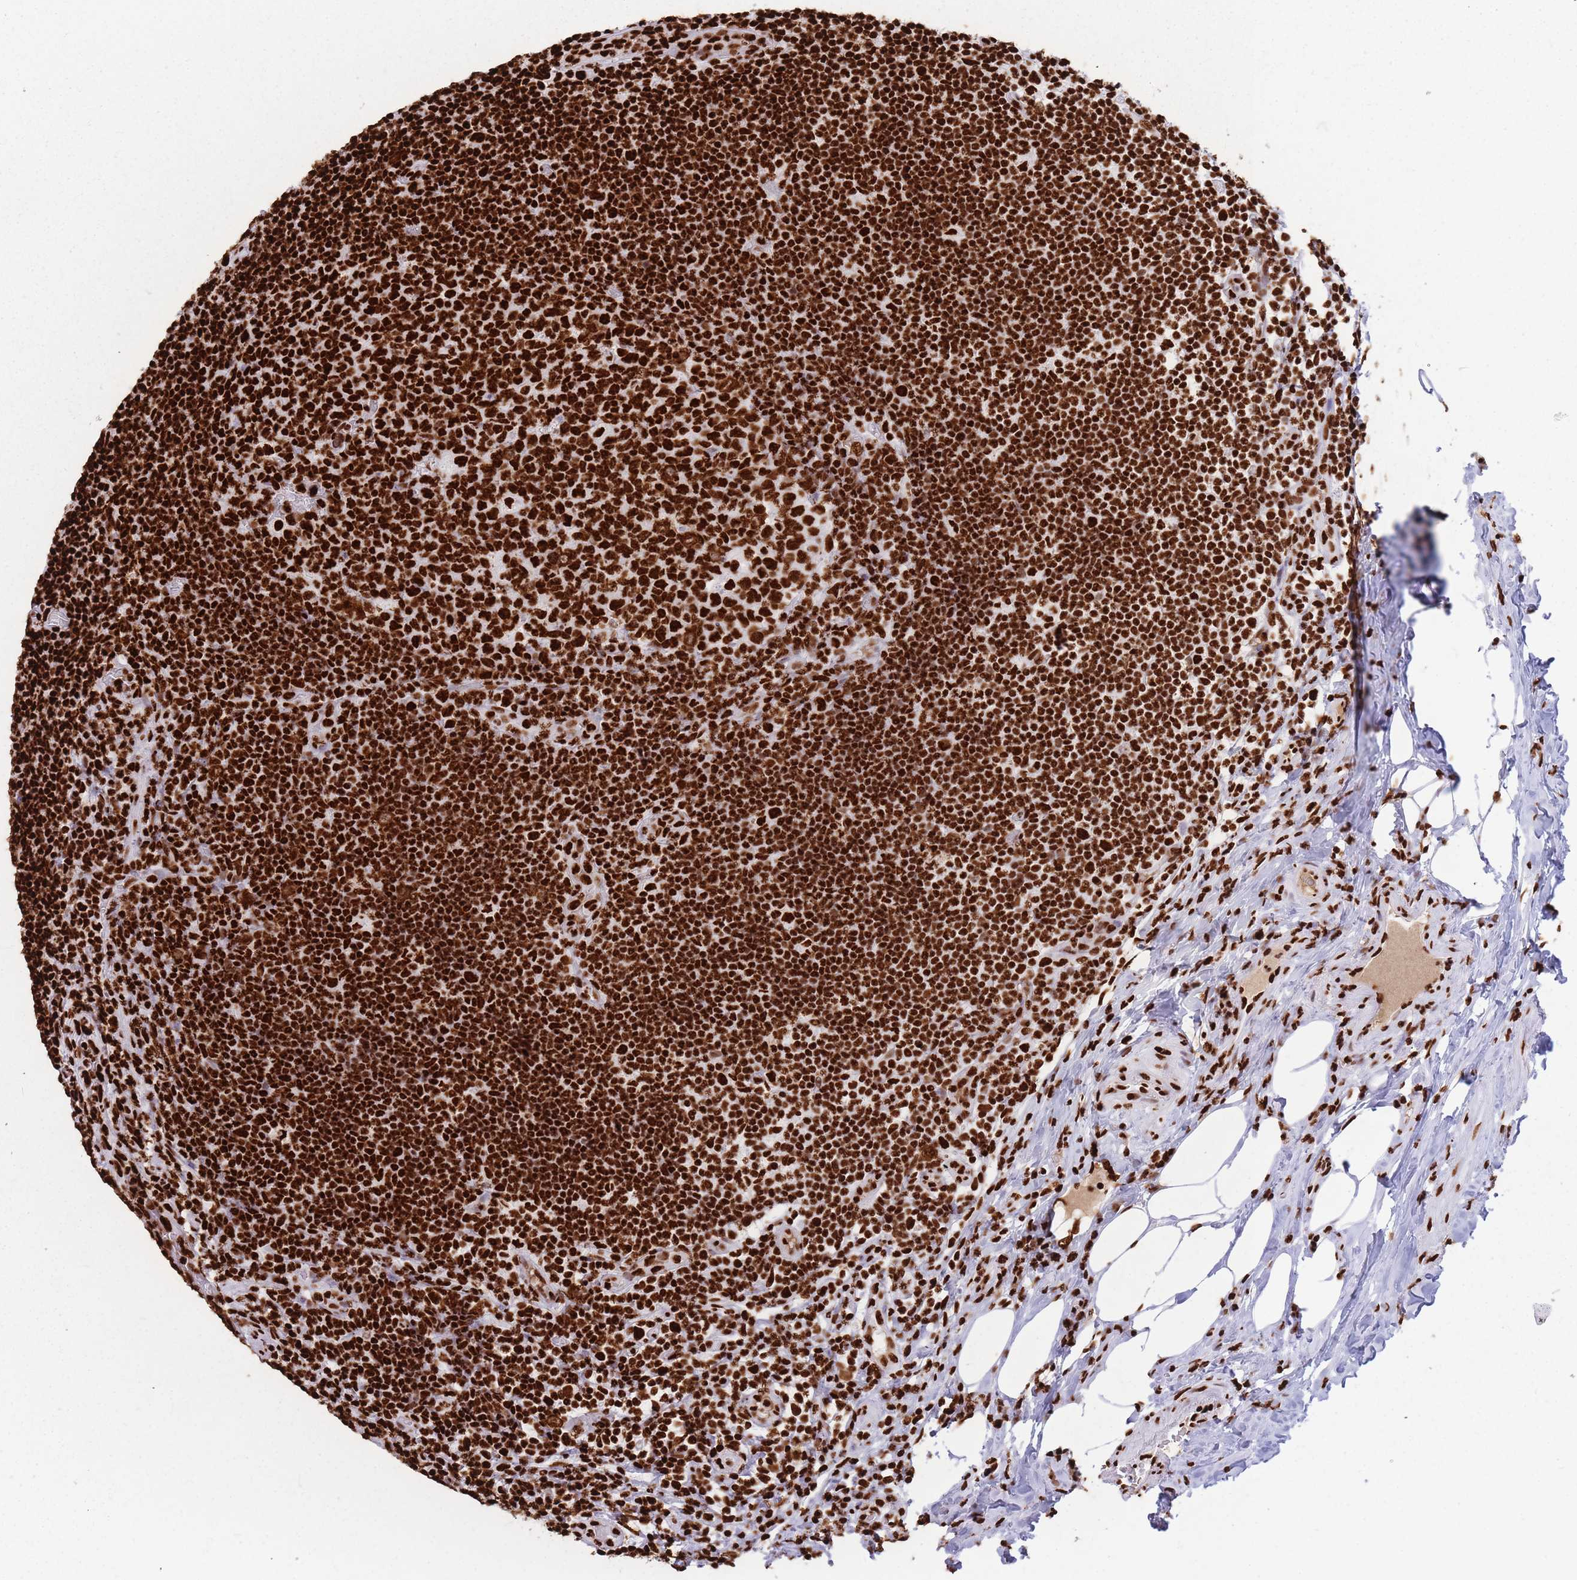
{"staining": {"intensity": "strong", "quantity": ">75%", "location": "nuclear"}, "tissue": "appendix", "cell_type": "Glandular cells", "image_type": "normal", "snomed": [{"axis": "morphology", "description": "Normal tissue, NOS"}, {"axis": "topography", "description": "Appendix"}], "caption": "Immunohistochemistry (IHC) (DAB (3,3'-diaminobenzidine)) staining of unremarkable human appendix reveals strong nuclear protein expression in approximately >75% of glandular cells. (Brightfield microscopy of DAB IHC at high magnification).", "gene": "HNRNPUL1", "patient": {"sex": "female", "age": 43}}